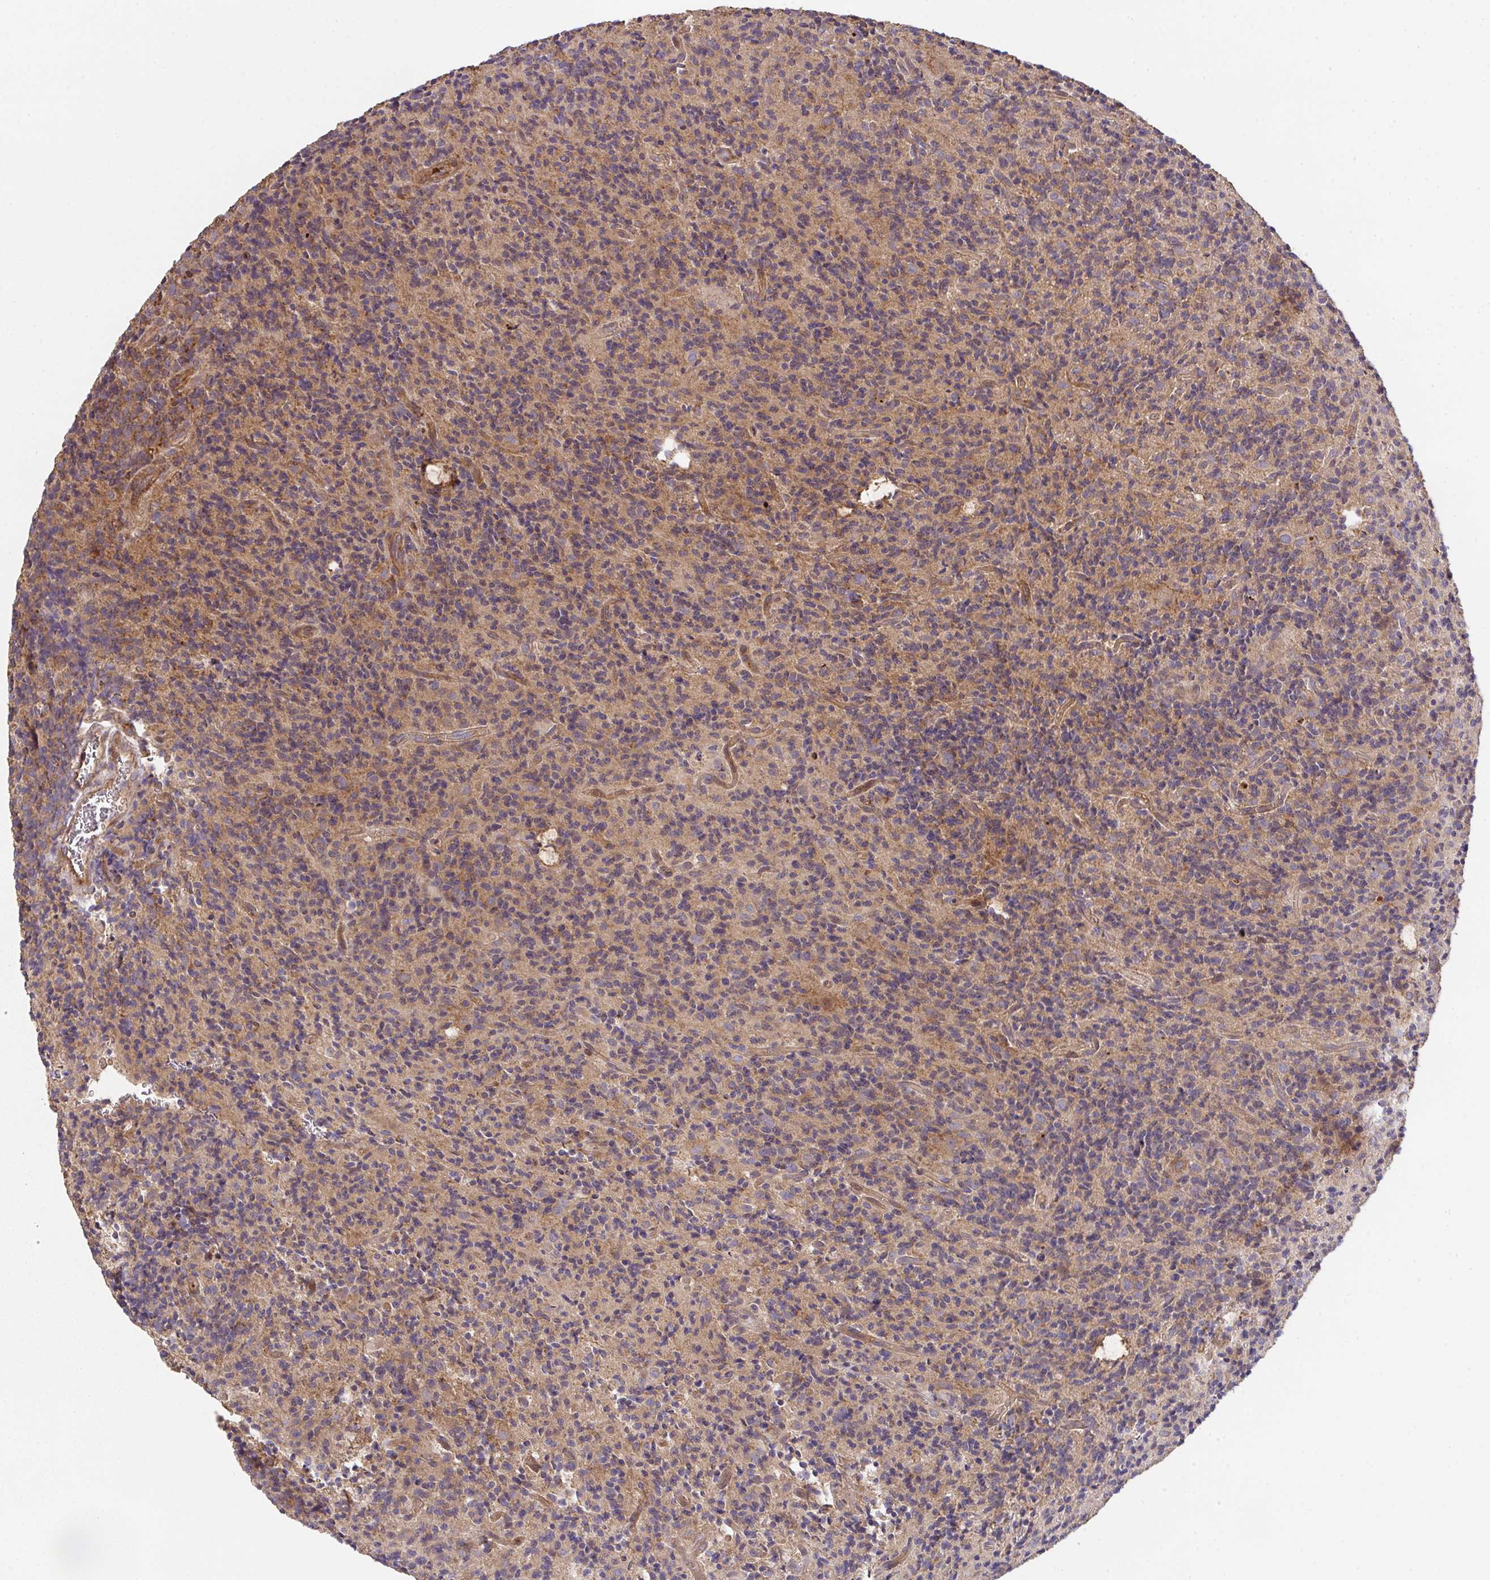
{"staining": {"intensity": "moderate", "quantity": ">75%", "location": "cytoplasmic/membranous"}, "tissue": "glioma", "cell_type": "Tumor cells", "image_type": "cancer", "snomed": [{"axis": "morphology", "description": "Glioma, malignant, High grade"}, {"axis": "topography", "description": "Brain"}], "caption": "A photomicrograph of human glioma stained for a protein demonstrates moderate cytoplasmic/membranous brown staining in tumor cells. The protein of interest is shown in brown color, while the nuclei are stained blue.", "gene": "TNMD", "patient": {"sex": "male", "age": 76}}